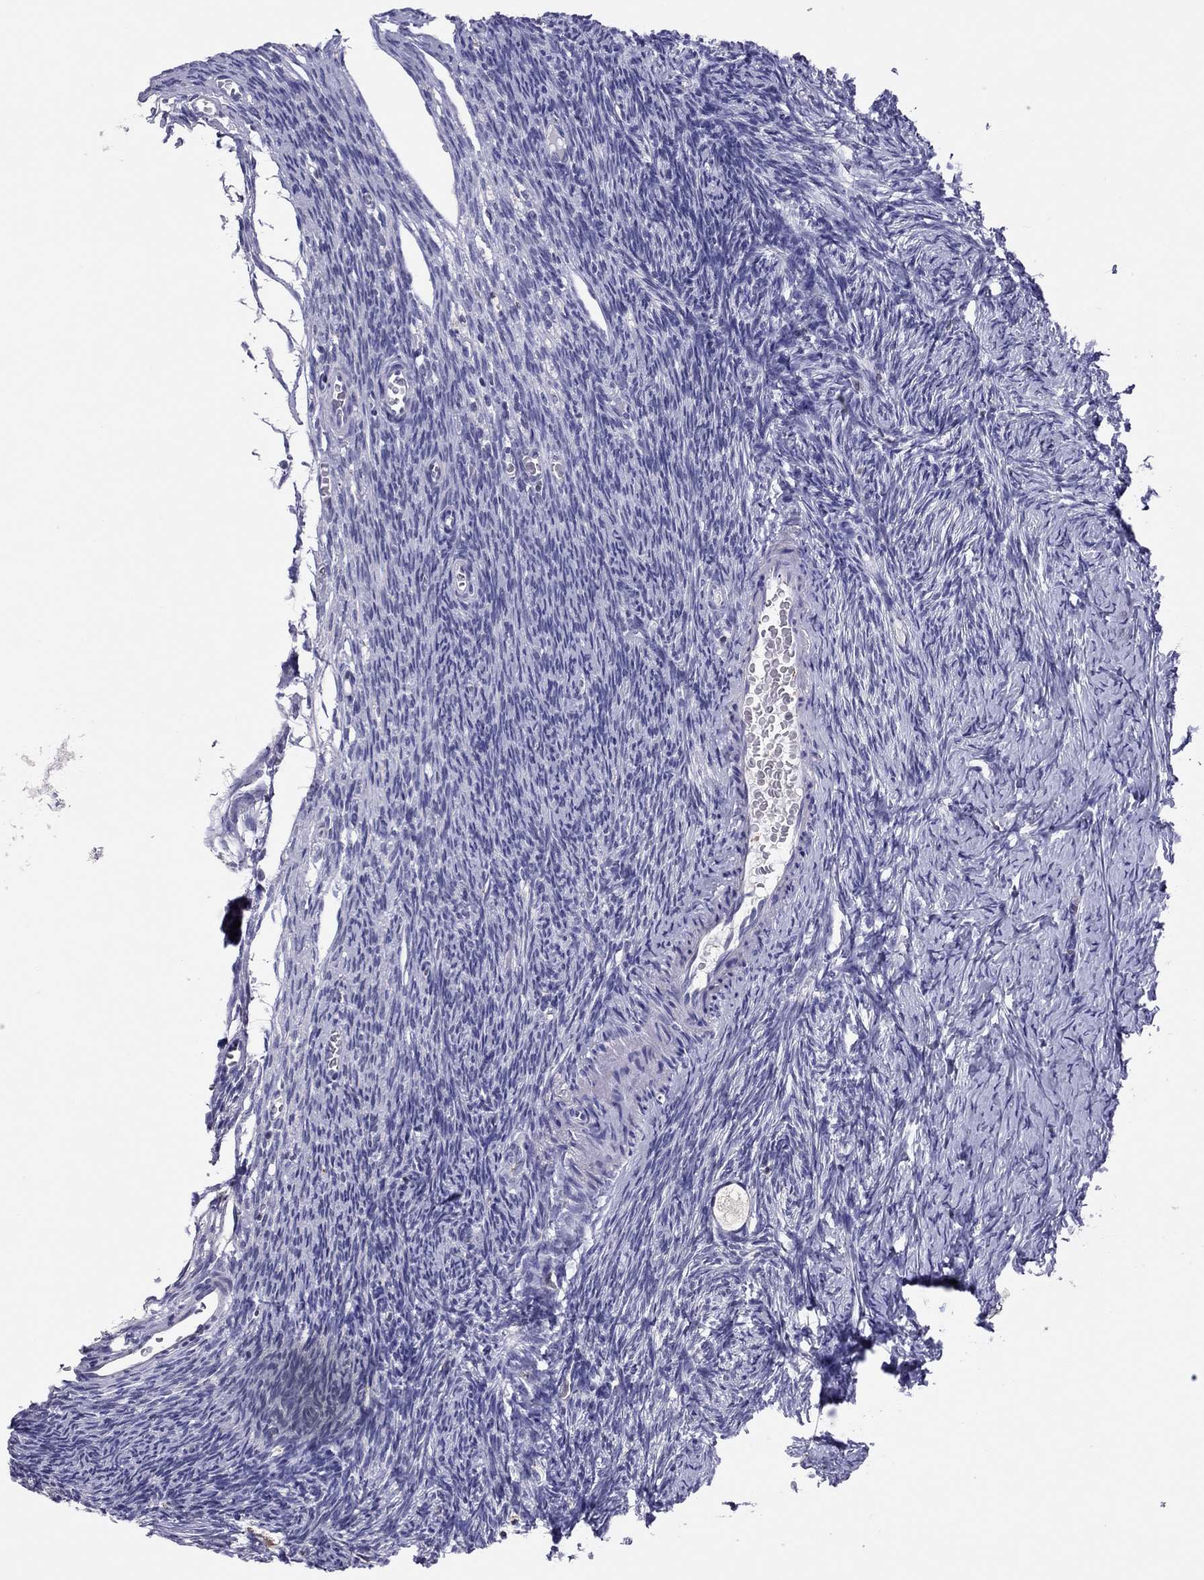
{"staining": {"intensity": "negative", "quantity": "none", "location": "none"}, "tissue": "ovary", "cell_type": "Follicle cells", "image_type": "normal", "snomed": [{"axis": "morphology", "description": "Normal tissue, NOS"}, {"axis": "topography", "description": "Ovary"}], "caption": "Immunohistochemical staining of unremarkable ovary displays no significant expression in follicle cells. (Stains: DAB IHC with hematoxylin counter stain, Microscopy: brightfield microscopy at high magnification).", "gene": "ADORA2A", "patient": {"sex": "female", "age": 27}}